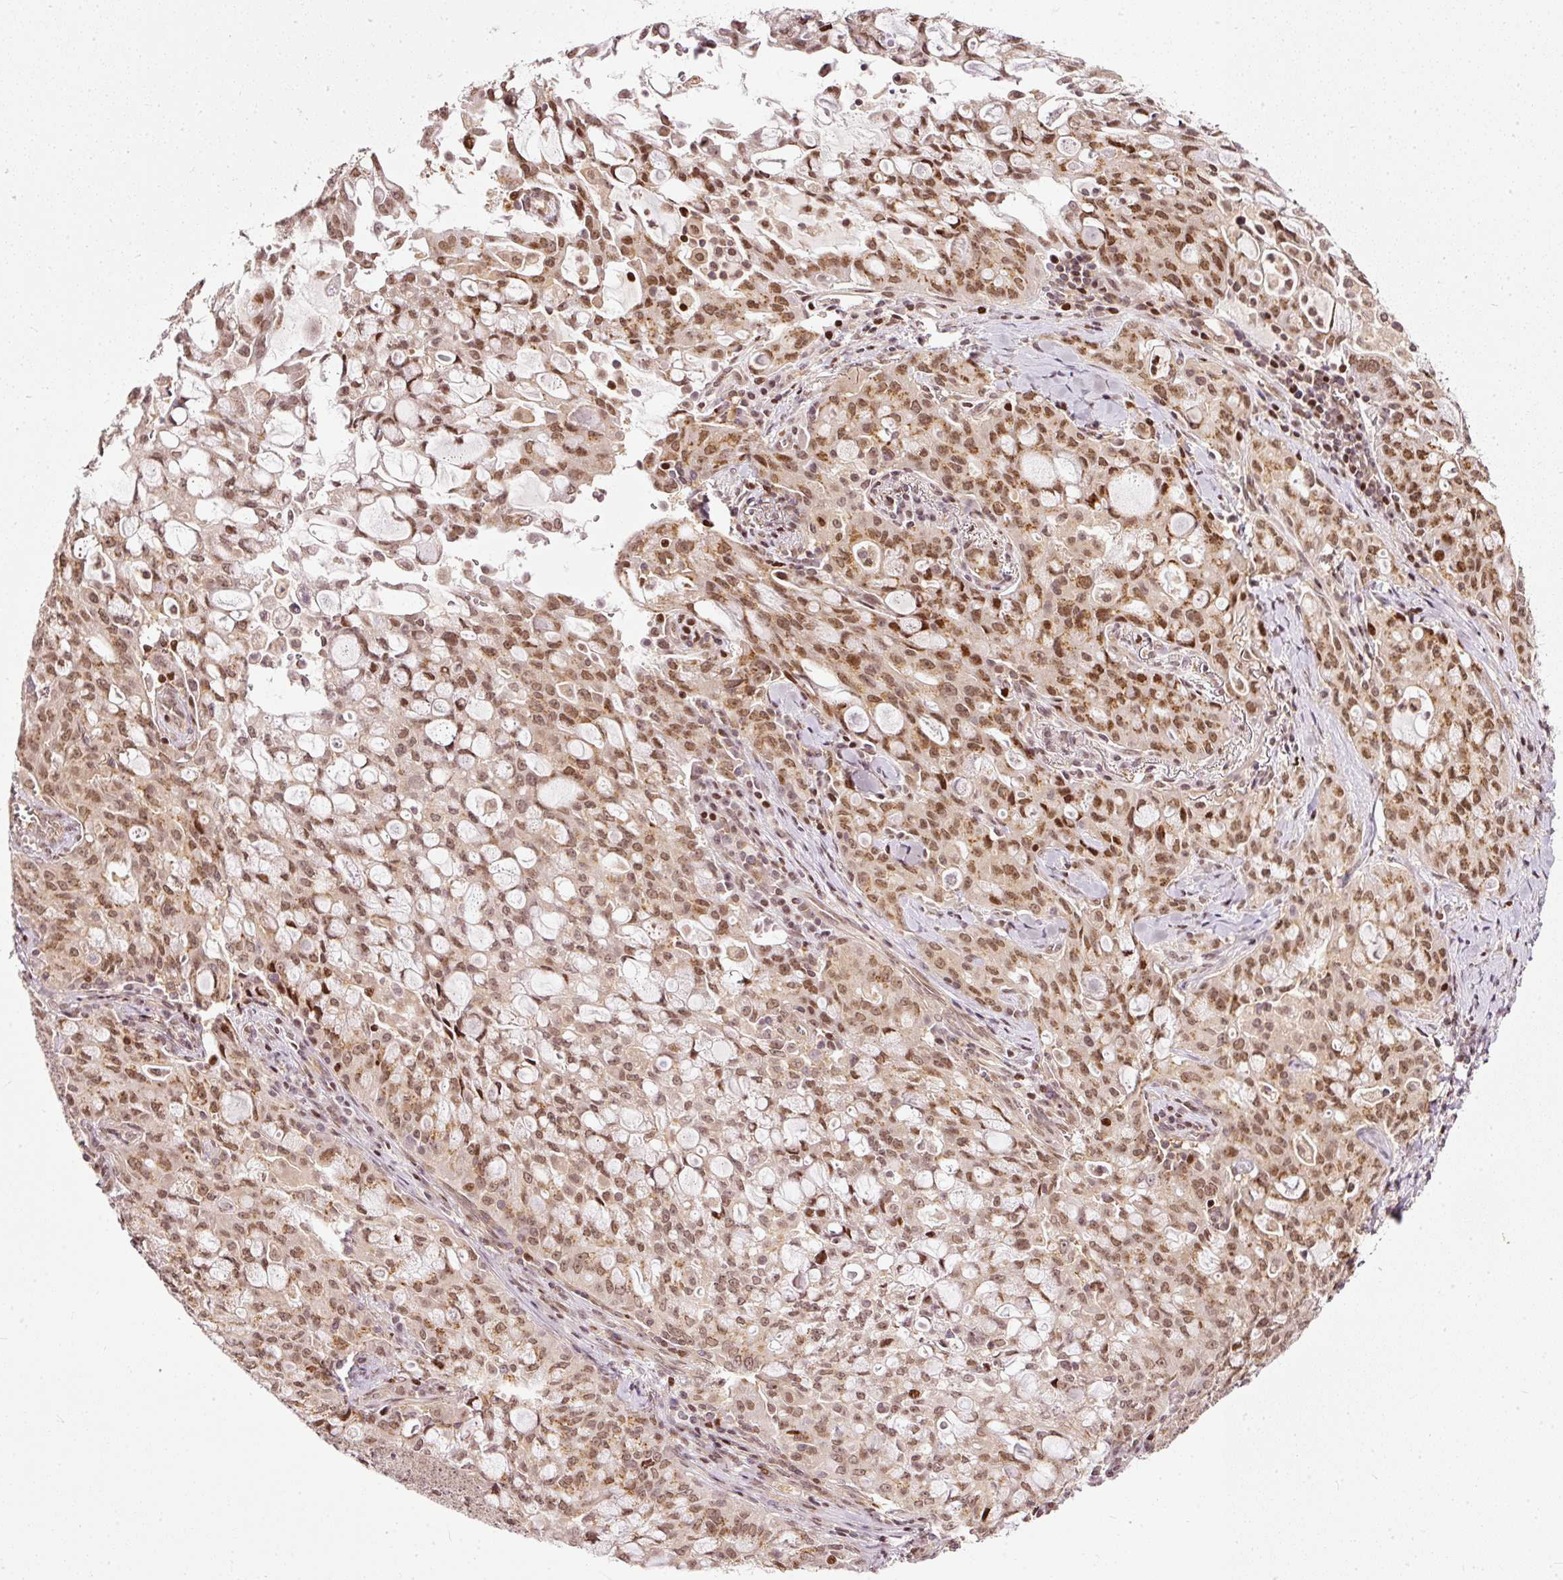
{"staining": {"intensity": "moderate", "quantity": ">75%", "location": "nuclear"}, "tissue": "lung cancer", "cell_type": "Tumor cells", "image_type": "cancer", "snomed": [{"axis": "morphology", "description": "Adenocarcinoma, NOS"}, {"axis": "topography", "description": "Lung"}], "caption": "This is an image of IHC staining of adenocarcinoma (lung), which shows moderate expression in the nuclear of tumor cells.", "gene": "ZNF778", "patient": {"sex": "female", "age": 44}}